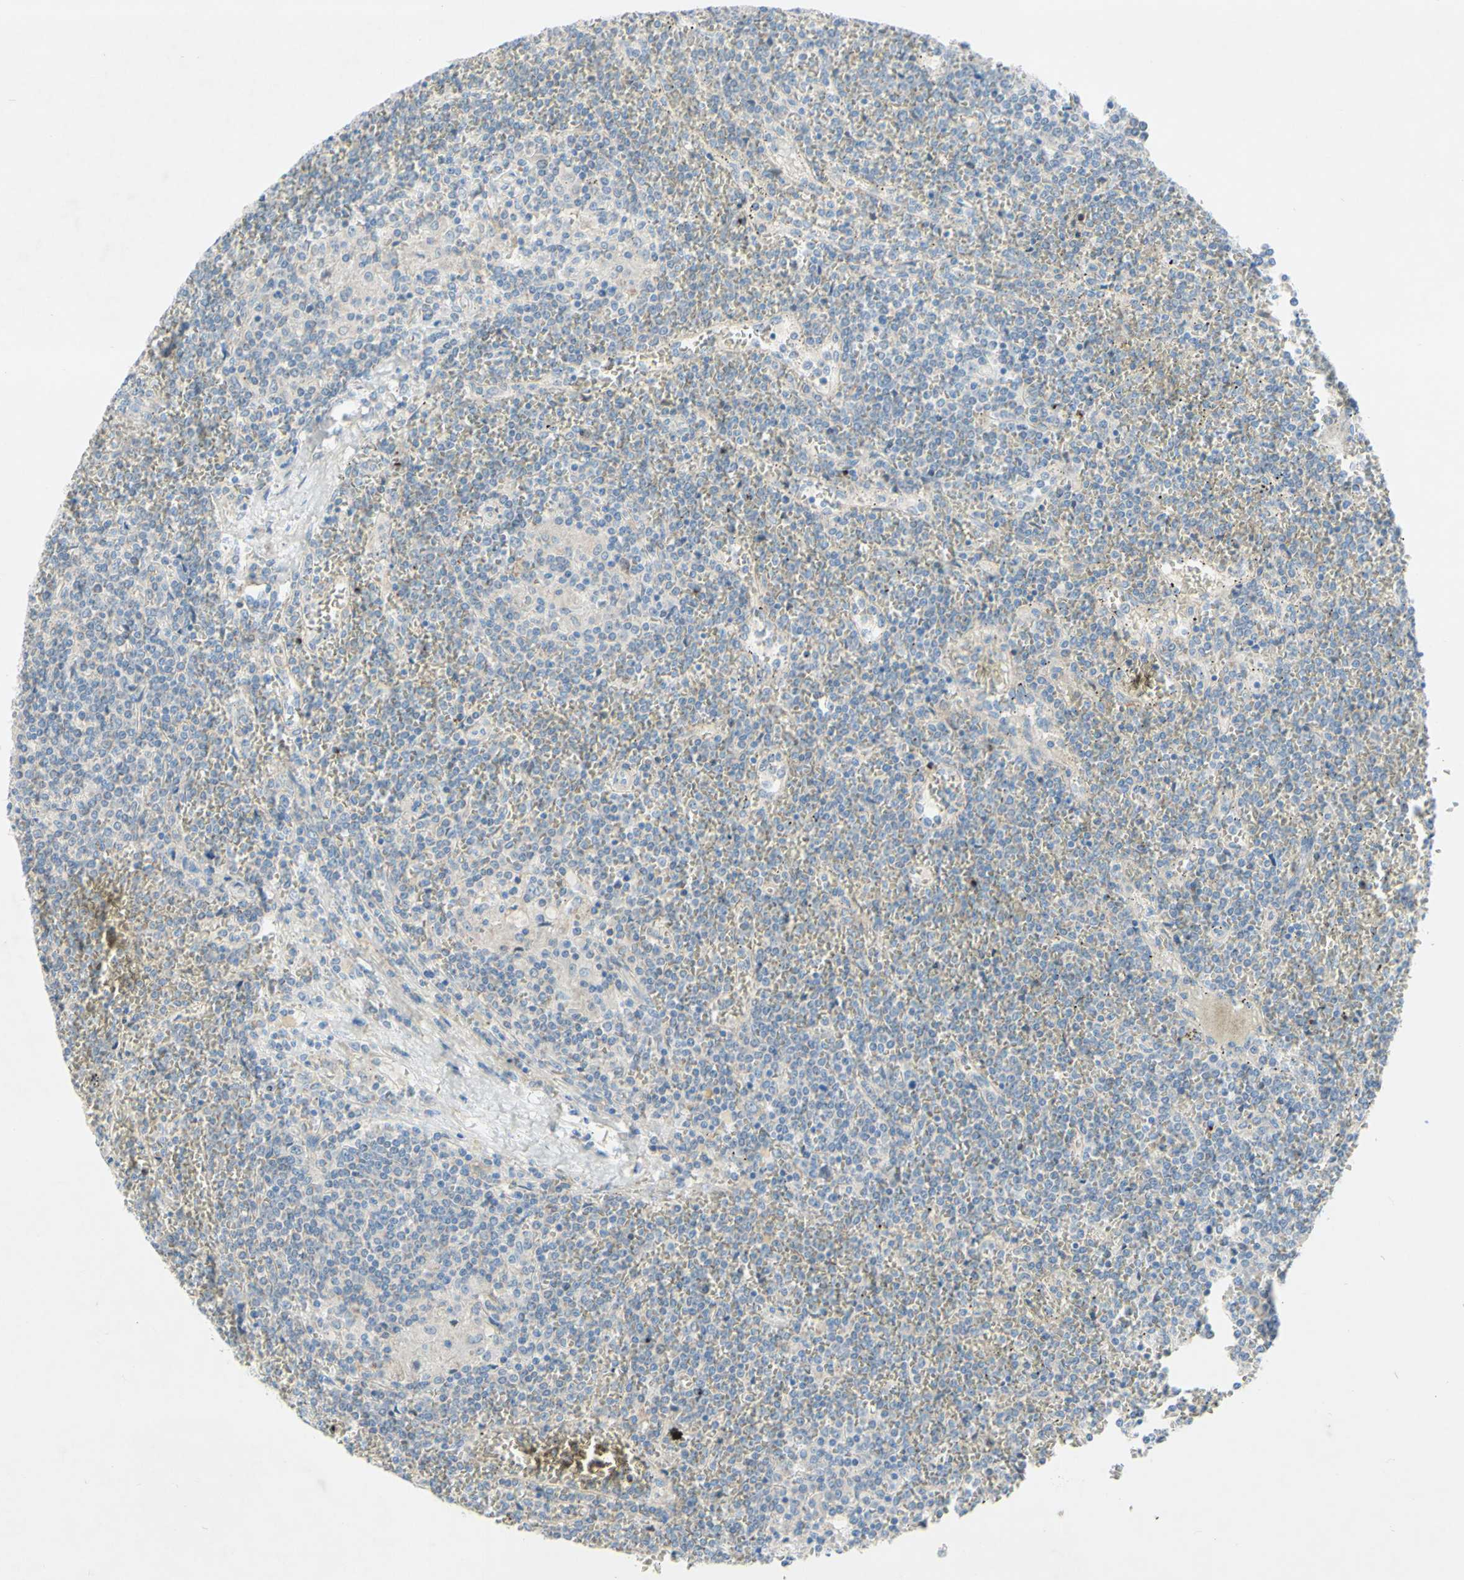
{"staining": {"intensity": "negative", "quantity": "none", "location": "none"}, "tissue": "lymphoma", "cell_type": "Tumor cells", "image_type": "cancer", "snomed": [{"axis": "morphology", "description": "Malignant lymphoma, non-Hodgkin's type, Low grade"}, {"axis": "topography", "description": "Spleen"}], "caption": "Human lymphoma stained for a protein using immunohistochemistry reveals no staining in tumor cells.", "gene": "ACADL", "patient": {"sex": "female", "age": 19}}